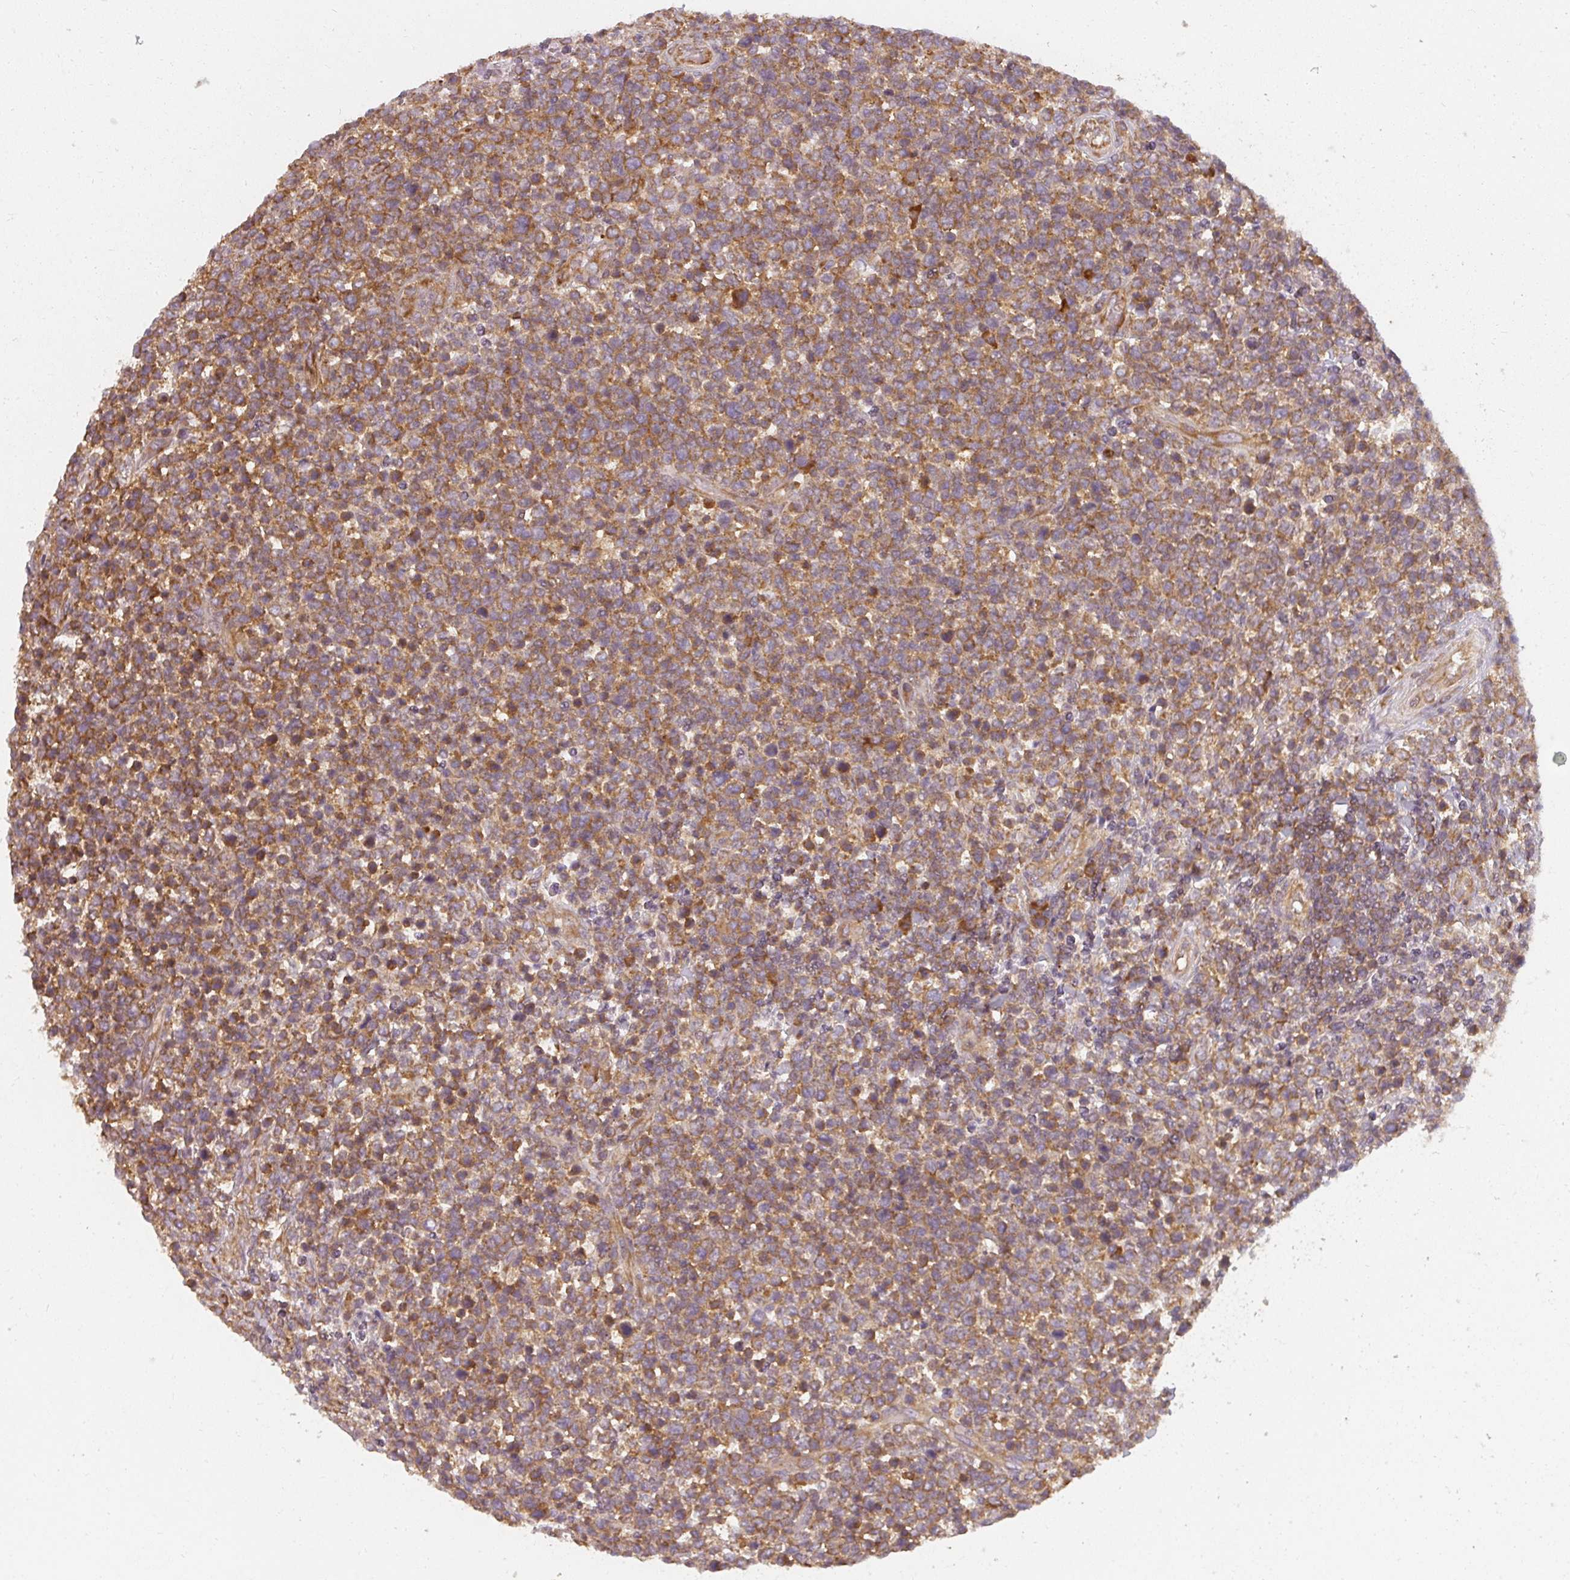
{"staining": {"intensity": "moderate", "quantity": ">75%", "location": "cytoplasmic/membranous"}, "tissue": "lymphoma", "cell_type": "Tumor cells", "image_type": "cancer", "snomed": [{"axis": "morphology", "description": "Malignant lymphoma, non-Hodgkin's type, High grade"}, {"axis": "topography", "description": "Soft tissue"}], "caption": "An IHC micrograph of tumor tissue is shown. Protein staining in brown highlights moderate cytoplasmic/membranous positivity in lymphoma within tumor cells.", "gene": "RPL24", "patient": {"sex": "female", "age": 56}}